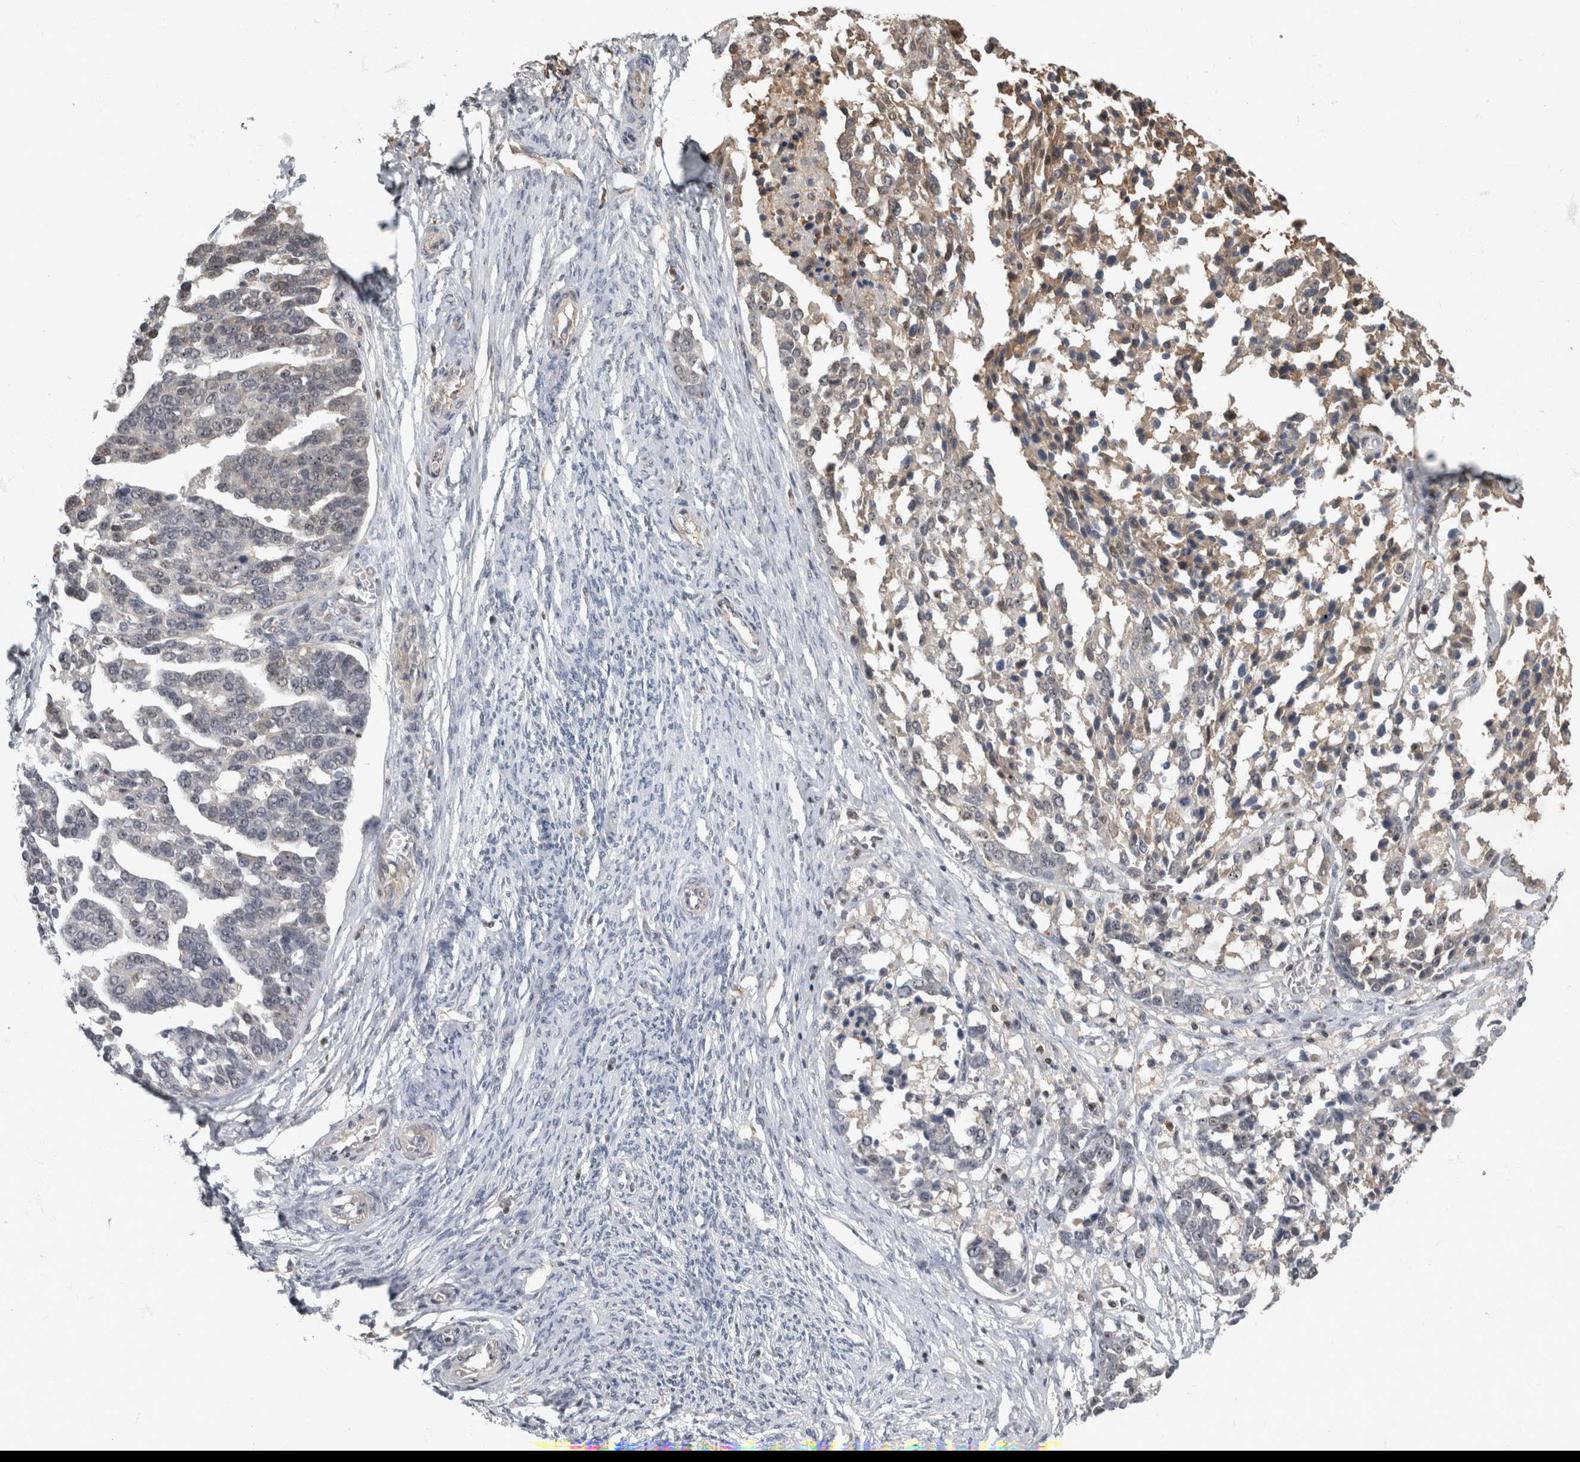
{"staining": {"intensity": "weak", "quantity": "<25%", "location": "cytoplasmic/membranous,nuclear"}, "tissue": "ovarian cancer", "cell_type": "Tumor cells", "image_type": "cancer", "snomed": [{"axis": "morphology", "description": "Cystadenocarcinoma, serous, NOS"}, {"axis": "topography", "description": "Ovary"}], "caption": "IHC of serous cystadenocarcinoma (ovarian) demonstrates no expression in tumor cells.", "gene": "TDRD7", "patient": {"sex": "female", "age": 44}}